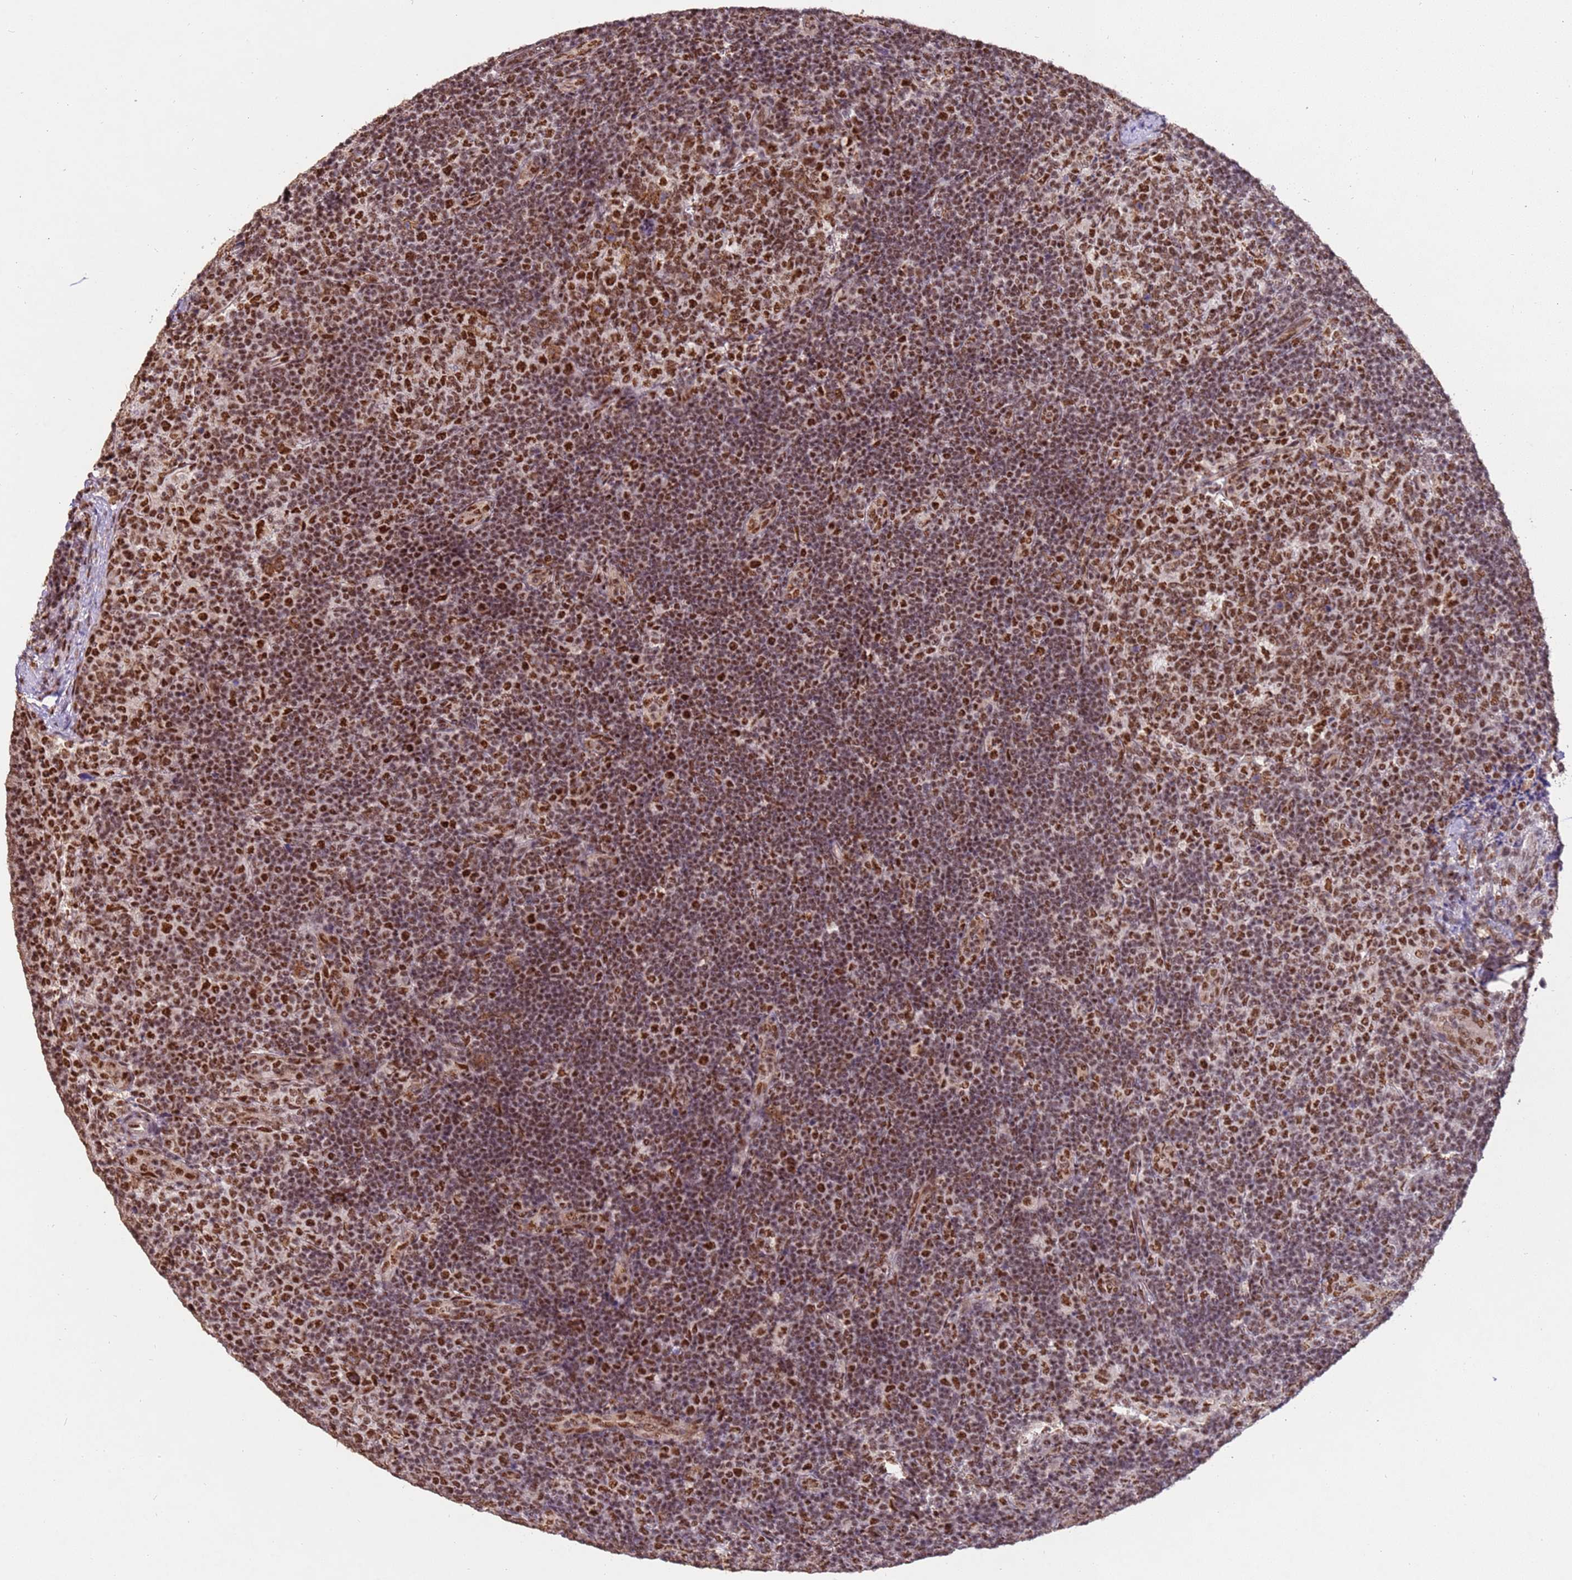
{"staining": {"intensity": "strong", "quantity": ">75%", "location": "nuclear"}, "tissue": "lymph node", "cell_type": "Germinal center cells", "image_type": "normal", "snomed": [{"axis": "morphology", "description": "Normal tissue, NOS"}, {"axis": "topography", "description": "Lymph node"}], "caption": "Strong nuclear protein expression is seen in about >75% of germinal center cells in lymph node. (DAB (3,3'-diaminobenzidine) IHC with brightfield microscopy, high magnification).", "gene": "ESF1", "patient": {"sex": "female", "age": 31}}